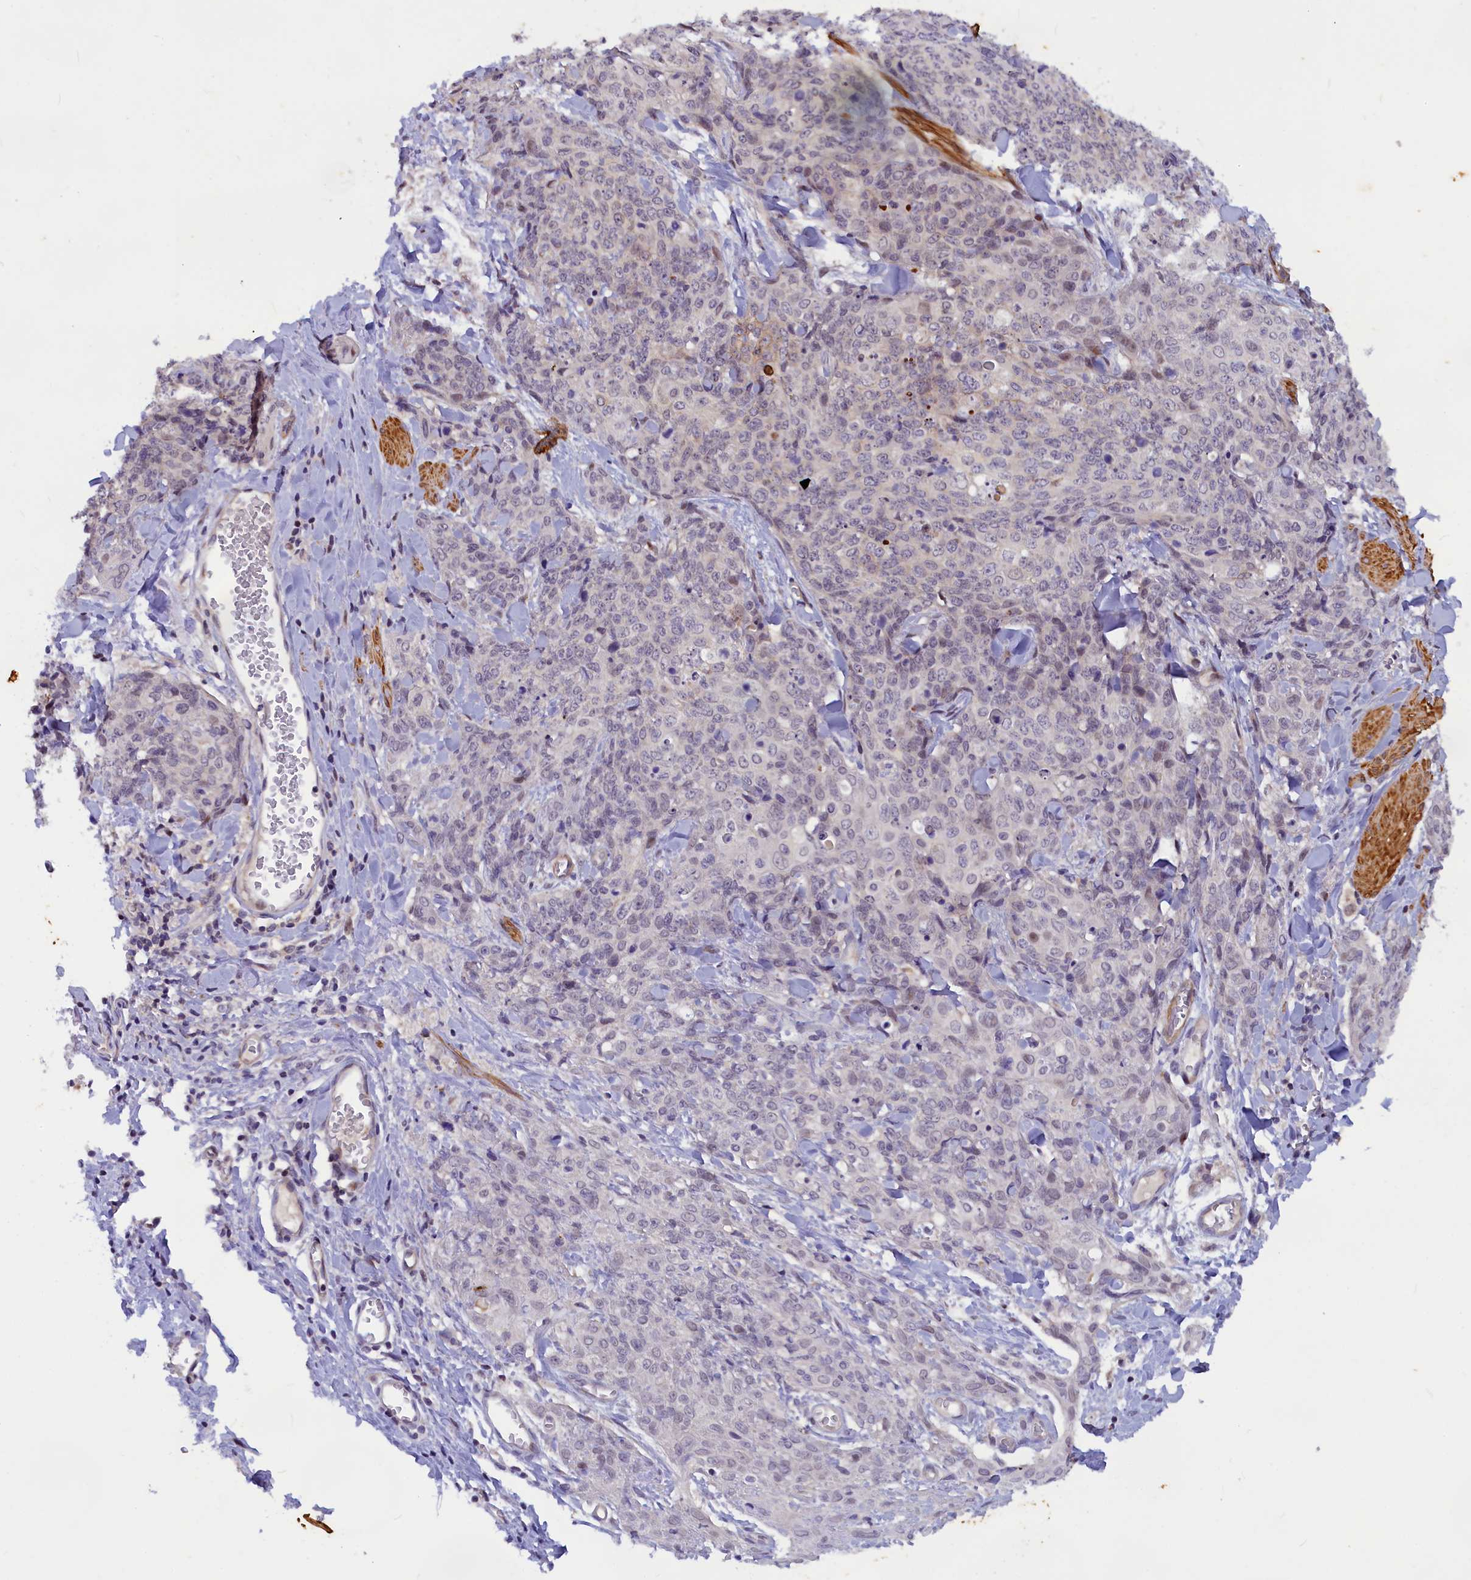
{"staining": {"intensity": "negative", "quantity": "none", "location": "none"}, "tissue": "skin cancer", "cell_type": "Tumor cells", "image_type": "cancer", "snomed": [{"axis": "morphology", "description": "Squamous cell carcinoma, NOS"}, {"axis": "topography", "description": "Skin"}, {"axis": "topography", "description": "Vulva"}], "caption": "Protein analysis of skin squamous cell carcinoma shows no significant staining in tumor cells.", "gene": "ANKRD34B", "patient": {"sex": "female", "age": 85}}